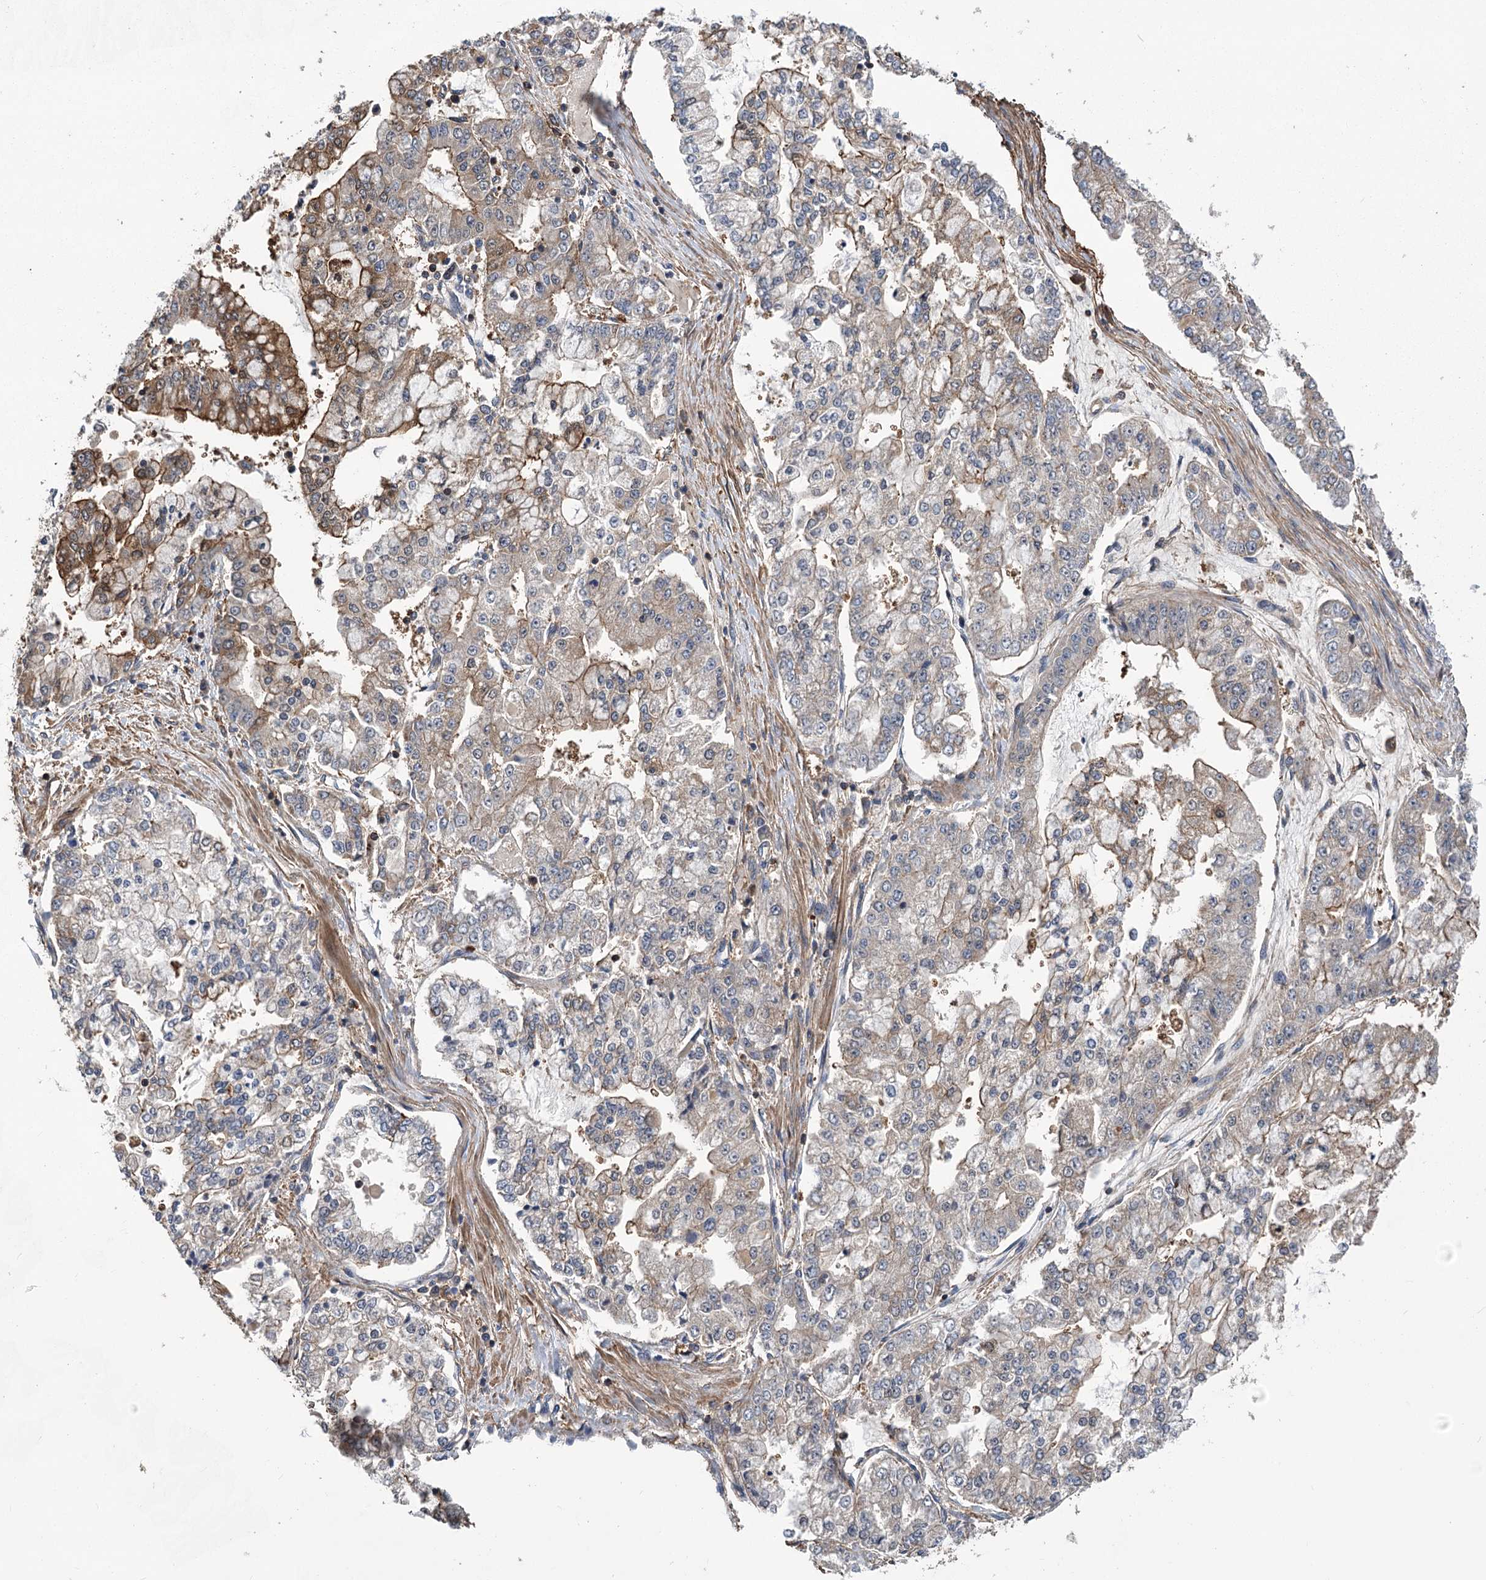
{"staining": {"intensity": "moderate", "quantity": "25%-75%", "location": "cytoplasmic/membranous"}, "tissue": "stomach cancer", "cell_type": "Tumor cells", "image_type": "cancer", "snomed": [{"axis": "morphology", "description": "Adenocarcinoma, NOS"}, {"axis": "topography", "description": "Stomach"}], "caption": "Immunohistochemistry (IHC) histopathology image of neoplastic tissue: stomach cancer (adenocarcinoma) stained using IHC reveals medium levels of moderate protein expression localized specifically in the cytoplasmic/membranous of tumor cells, appearing as a cytoplasmic/membranous brown color.", "gene": "DPP3", "patient": {"sex": "male", "age": 76}}